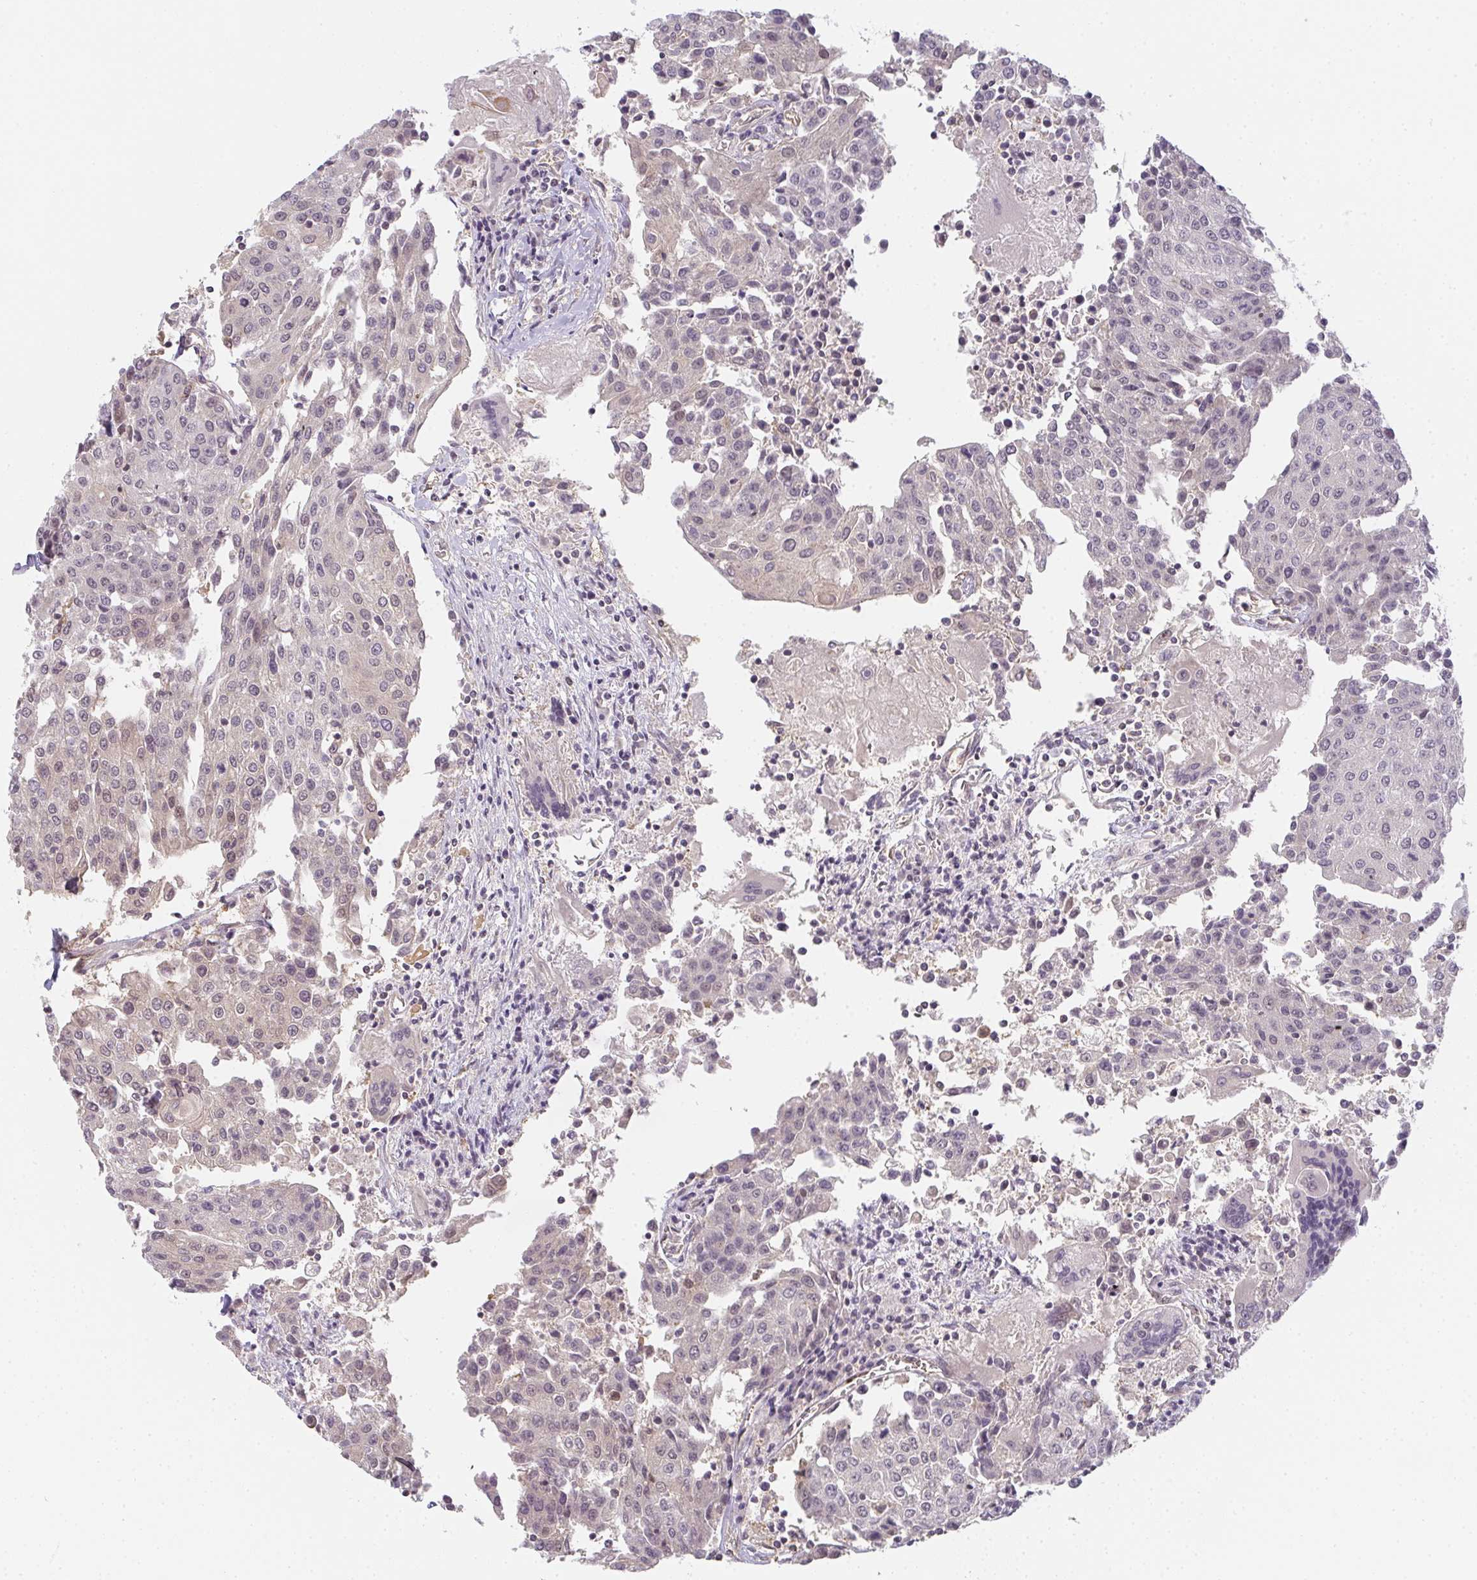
{"staining": {"intensity": "negative", "quantity": "none", "location": "none"}, "tissue": "urothelial cancer", "cell_type": "Tumor cells", "image_type": "cancer", "snomed": [{"axis": "morphology", "description": "Urothelial carcinoma, High grade"}, {"axis": "topography", "description": "Urinary bladder"}], "caption": "The histopathology image demonstrates no significant expression in tumor cells of urothelial carcinoma (high-grade).", "gene": "GSDMB", "patient": {"sex": "female", "age": 85}}